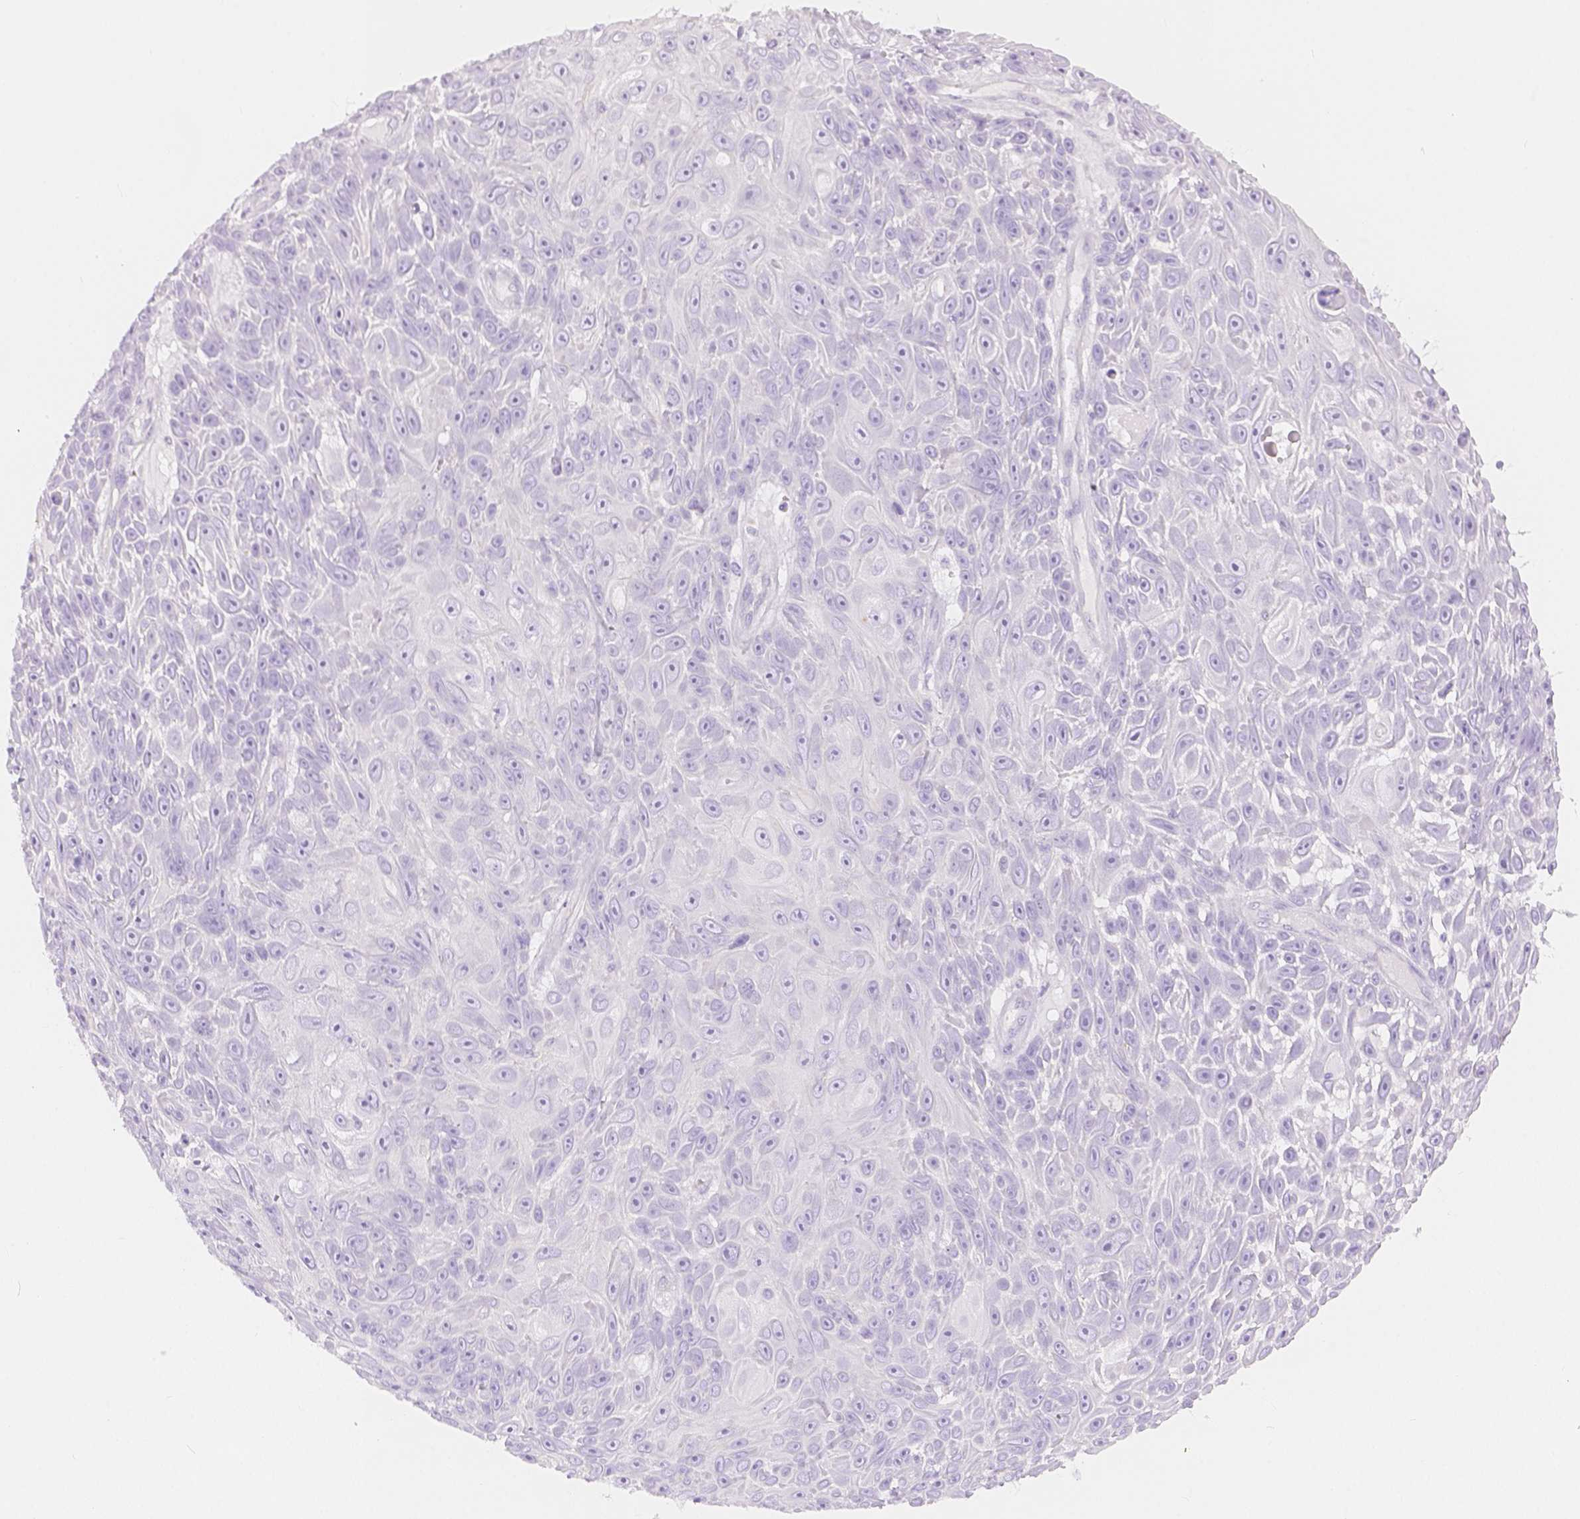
{"staining": {"intensity": "negative", "quantity": "none", "location": "none"}, "tissue": "skin cancer", "cell_type": "Tumor cells", "image_type": "cancer", "snomed": [{"axis": "morphology", "description": "Squamous cell carcinoma, NOS"}, {"axis": "topography", "description": "Skin"}], "caption": "An immunohistochemistry (IHC) histopathology image of squamous cell carcinoma (skin) is shown. There is no staining in tumor cells of squamous cell carcinoma (skin).", "gene": "SLC27A5", "patient": {"sex": "male", "age": 82}}